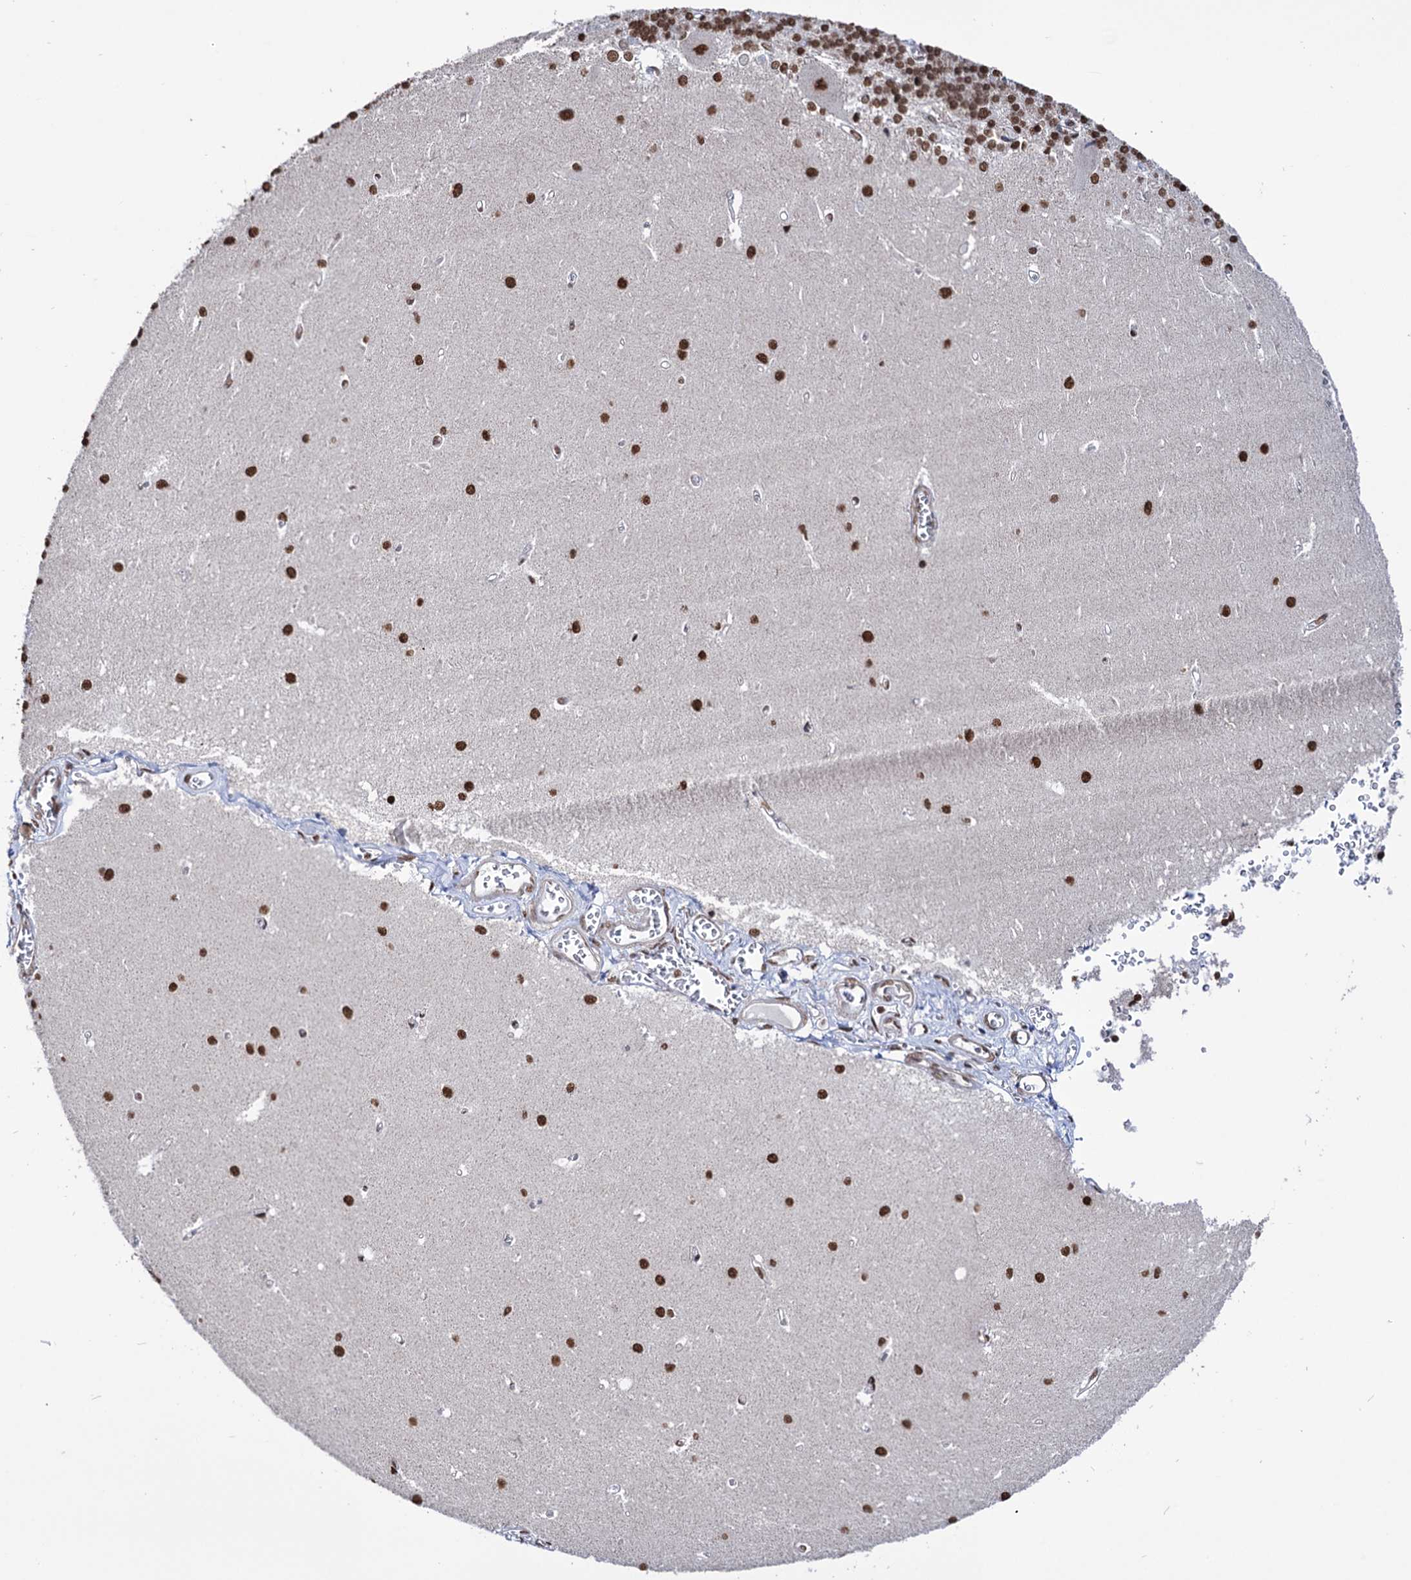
{"staining": {"intensity": "moderate", "quantity": ">75%", "location": "nuclear"}, "tissue": "cerebellum", "cell_type": "Cells in granular layer", "image_type": "normal", "snomed": [{"axis": "morphology", "description": "Normal tissue, NOS"}, {"axis": "topography", "description": "Cerebellum"}], "caption": "Protein staining by immunohistochemistry (IHC) displays moderate nuclear staining in about >75% of cells in granular layer in normal cerebellum.", "gene": "ABHD10", "patient": {"sex": "male", "age": 37}}